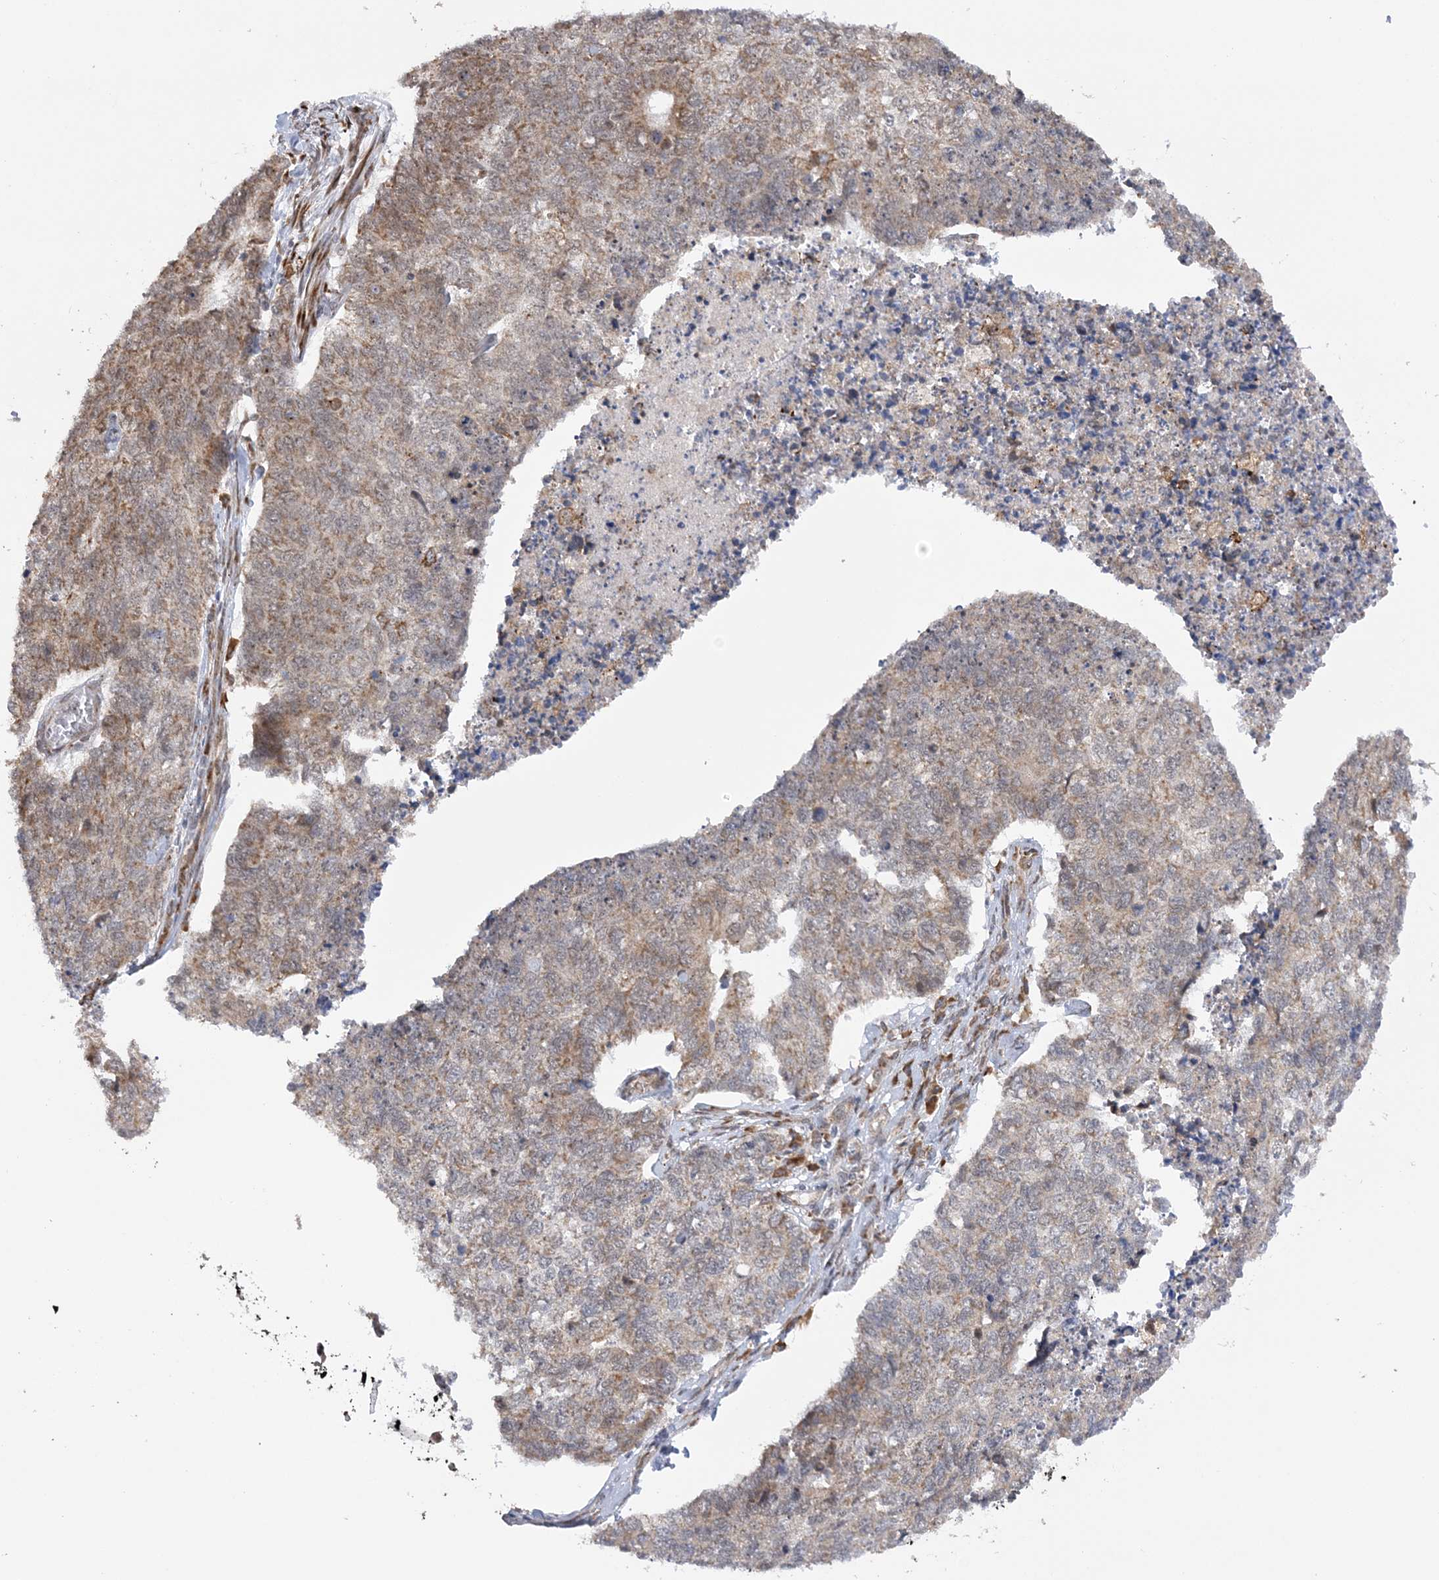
{"staining": {"intensity": "moderate", "quantity": ">75%", "location": "cytoplasmic/membranous"}, "tissue": "cervical cancer", "cell_type": "Tumor cells", "image_type": "cancer", "snomed": [{"axis": "morphology", "description": "Squamous cell carcinoma, NOS"}, {"axis": "topography", "description": "Cervix"}], "caption": "There is medium levels of moderate cytoplasmic/membranous positivity in tumor cells of squamous cell carcinoma (cervical), as demonstrated by immunohistochemical staining (brown color).", "gene": "MRPL47", "patient": {"sex": "female", "age": 63}}